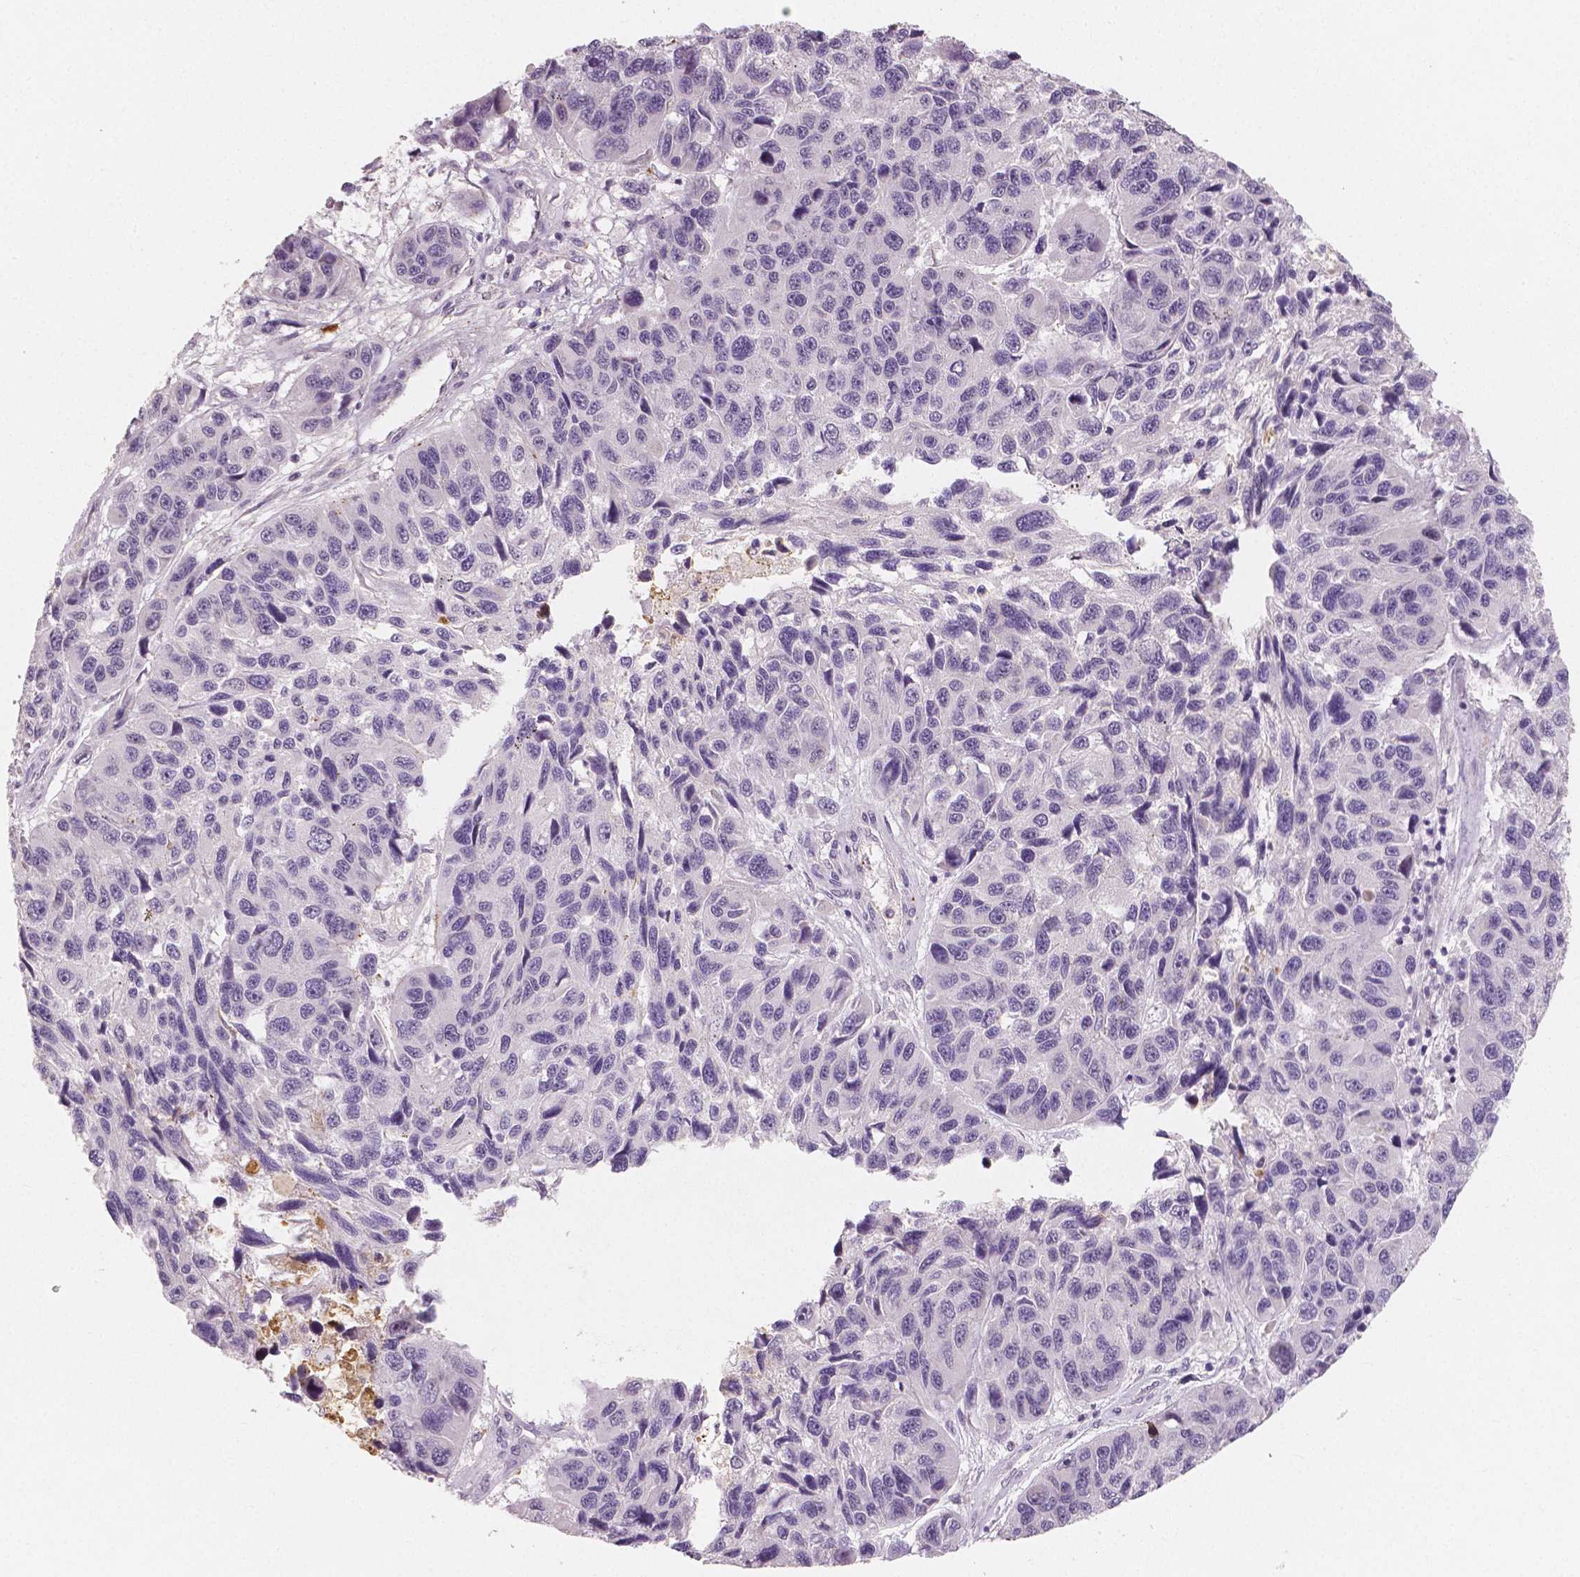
{"staining": {"intensity": "negative", "quantity": "none", "location": "none"}, "tissue": "melanoma", "cell_type": "Tumor cells", "image_type": "cancer", "snomed": [{"axis": "morphology", "description": "Malignant melanoma, NOS"}, {"axis": "topography", "description": "Skin"}], "caption": "Image shows no significant protein expression in tumor cells of malignant melanoma.", "gene": "APOA4", "patient": {"sex": "male", "age": 53}}